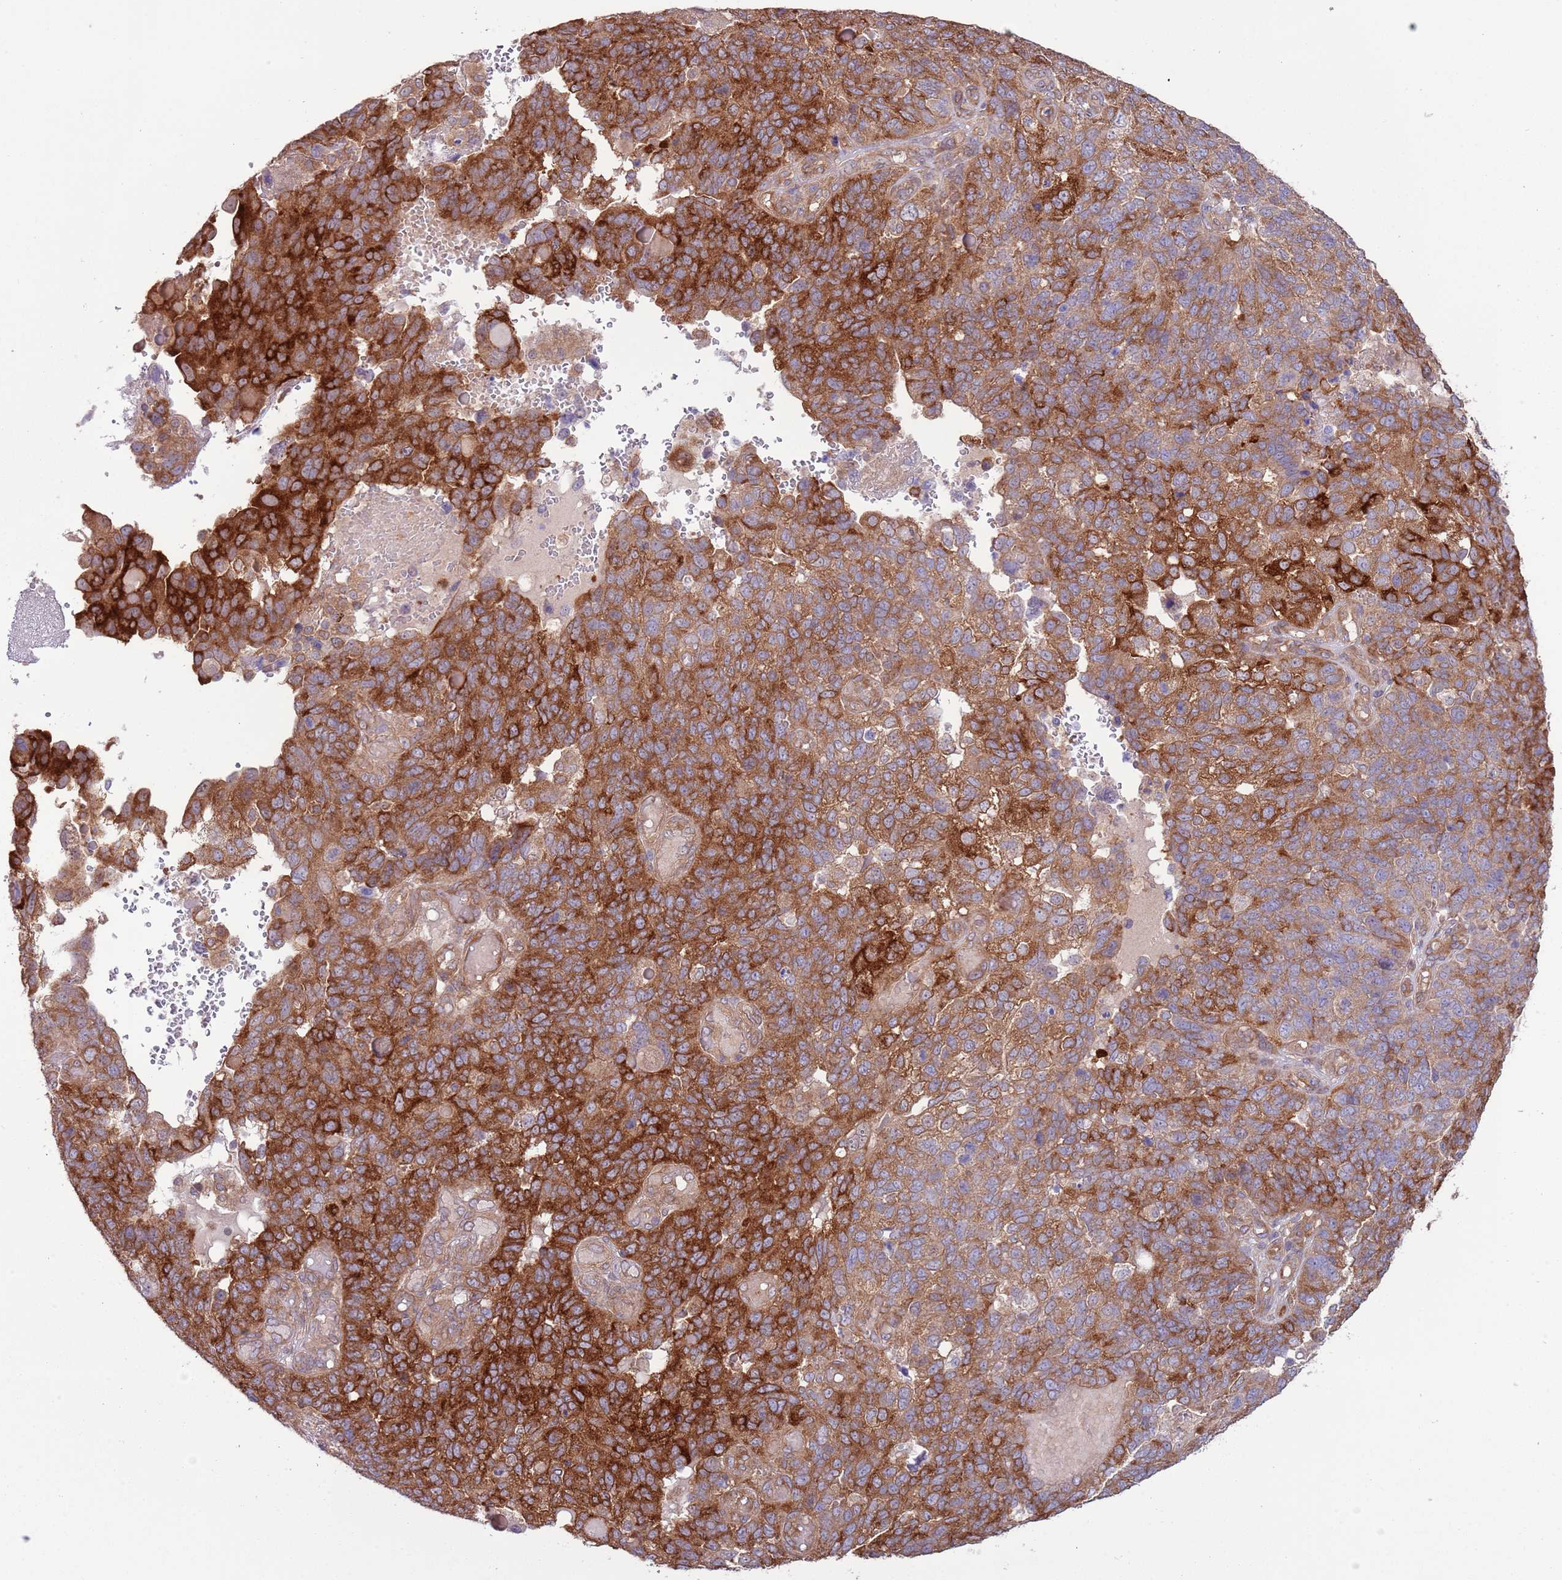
{"staining": {"intensity": "strong", "quantity": ">75%", "location": "cytoplasmic/membranous"}, "tissue": "endometrial cancer", "cell_type": "Tumor cells", "image_type": "cancer", "snomed": [{"axis": "morphology", "description": "Adenocarcinoma, NOS"}, {"axis": "topography", "description": "Endometrium"}], "caption": "Brown immunohistochemical staining in human endometrial adenocarcinoma reveals strong cytoplasmic/membranous positivity in approximately >75% of tumor cells.", "gene": "LPIN2", "patient": {"sex": "female", "age": 66}}